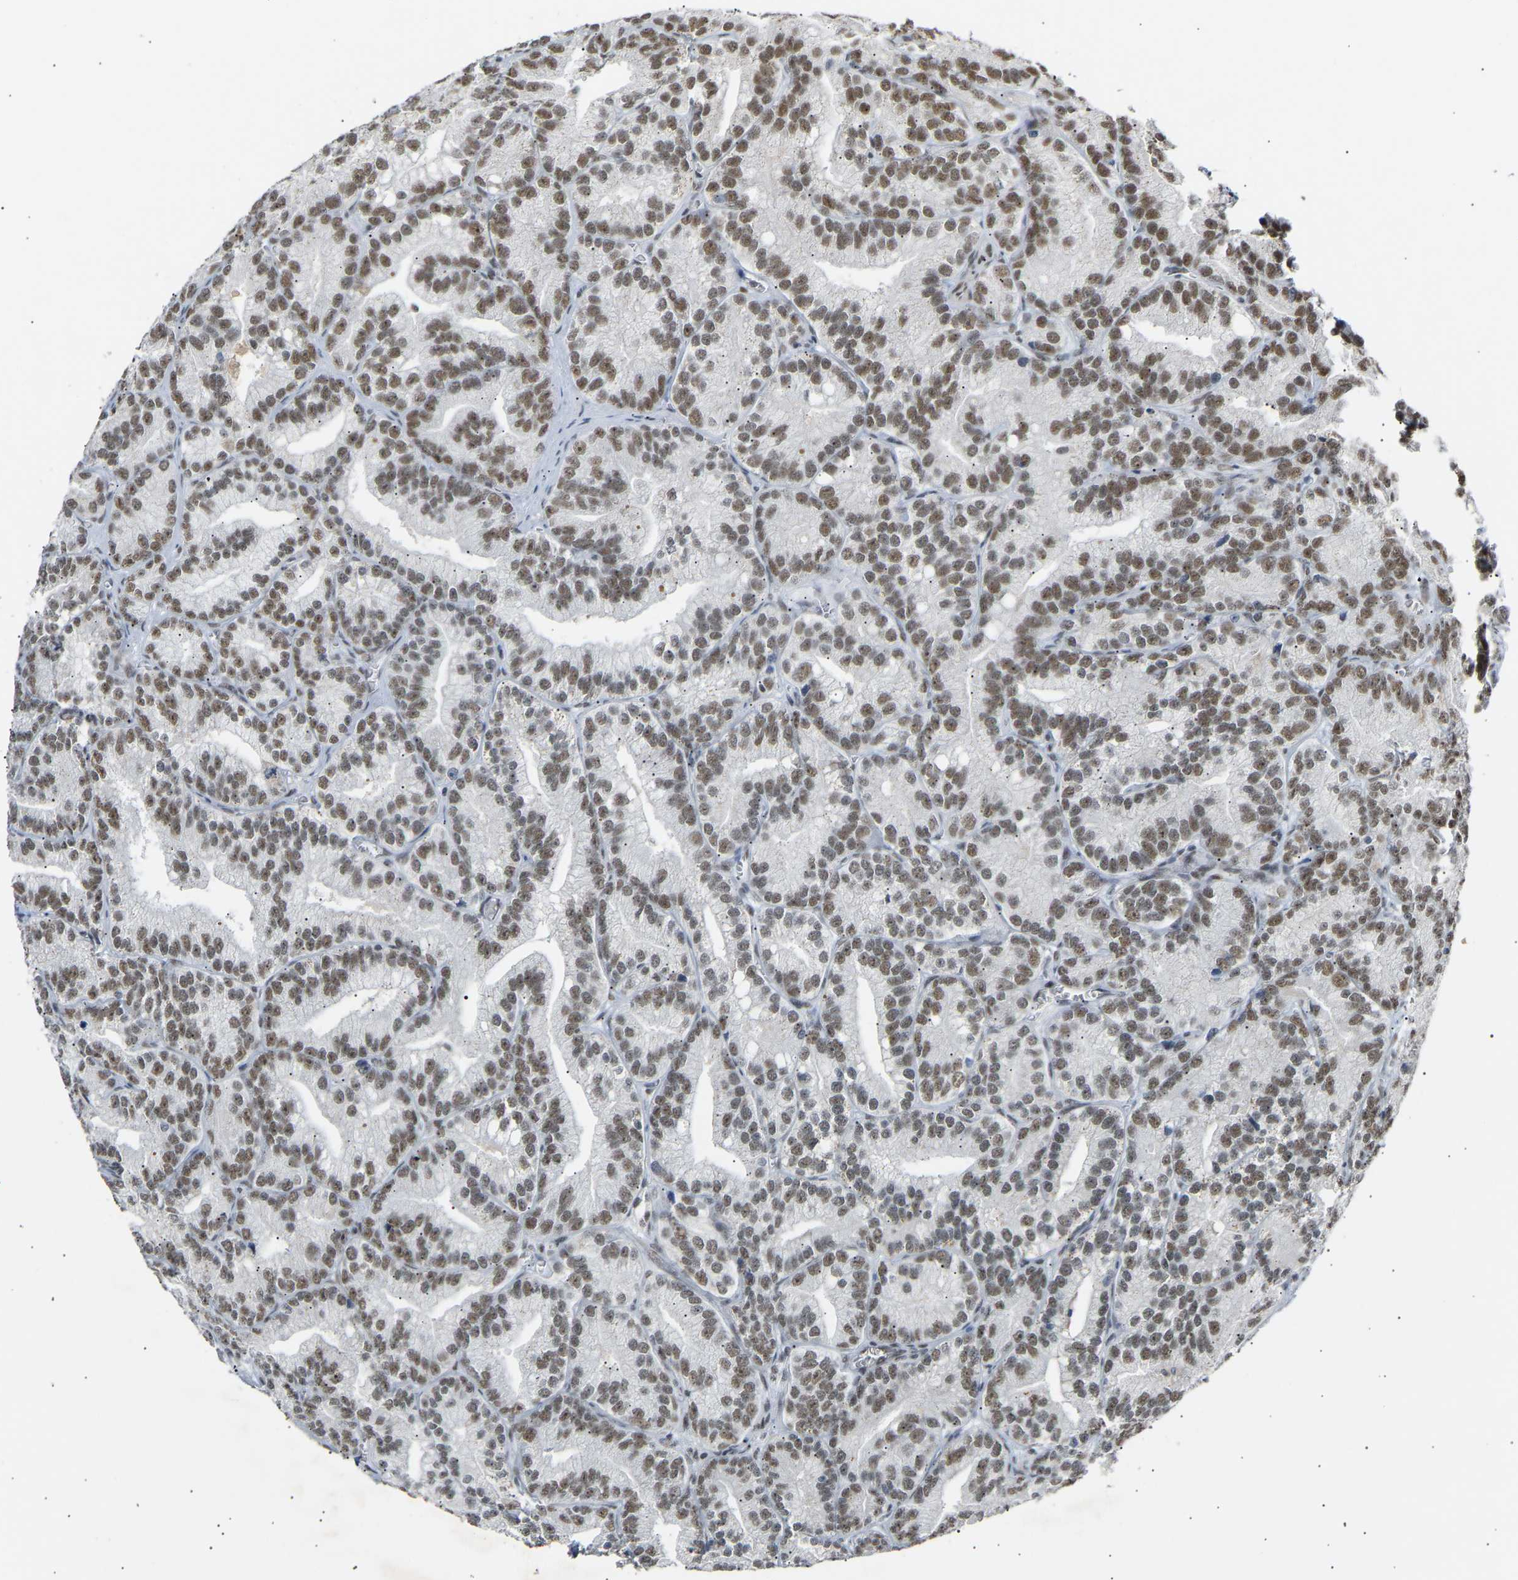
{"staining": {"intensity": "moderate", "quantity": ">75%", "location": "nuclear"}, "tissue": "prostate cancer", "cell_type": "Tumor cells", "image_type": "cancer", "snomed": [{"axis": "morphology", "description": "Adenocarcinoma, Low grade"}, {"axis": "topography", "description": "Prostate"}], "caption": "Prostate cancer (adenocarcinoma (low-grade)) stained for a protein reveals moderate nuclear positivity in tumor cells.", "gene": "NELFB", "patient": {"sex": "male", "age": 89}}